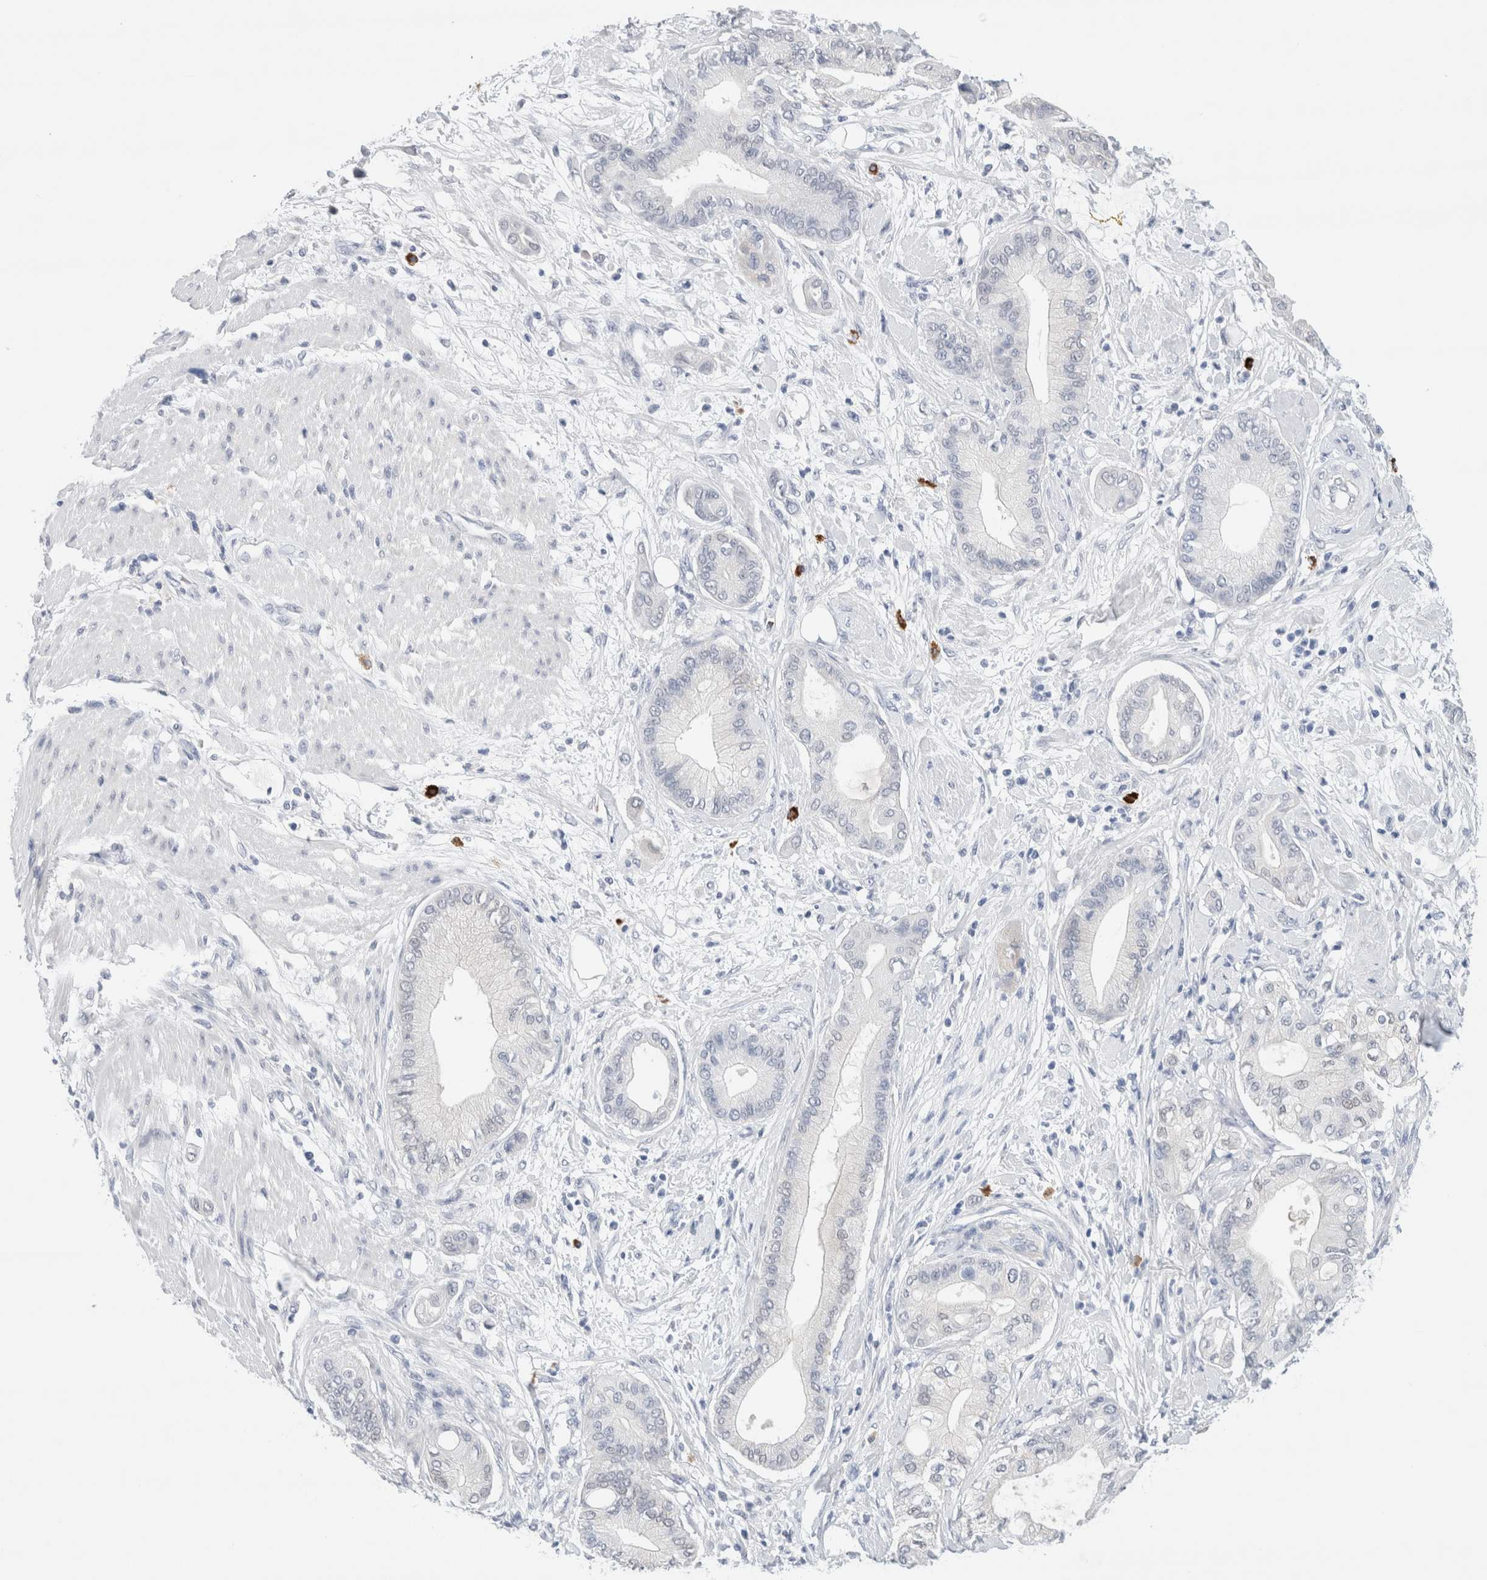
{"staining": {"intensity": "negative", "quantity": "none", "location": "none"}, "tissue": "pancreatic cancer", "cell_type": "Tumor cells", "image_type": "cancer", "snomed": [{"axis": "morphology", "description": "Adenocarcinoma, NOS"}, {"axis": "morphology", "description": "Adenocarcinoma, metastatic, NOS"}, {"axis": "topography", "description": "Lymph node"}, {"axis": "topography", "description": "Pancreas"}, {"axis": "topography", "description": "Duodenum"}], "caption": "Immunohistochemical staining of human metastatic adenocarcinoma (pancreatic) exhibits no significant positivity in tumor cells.", "gene": "SLC22A12", "patient": {"sex": "female", "age": 64}}